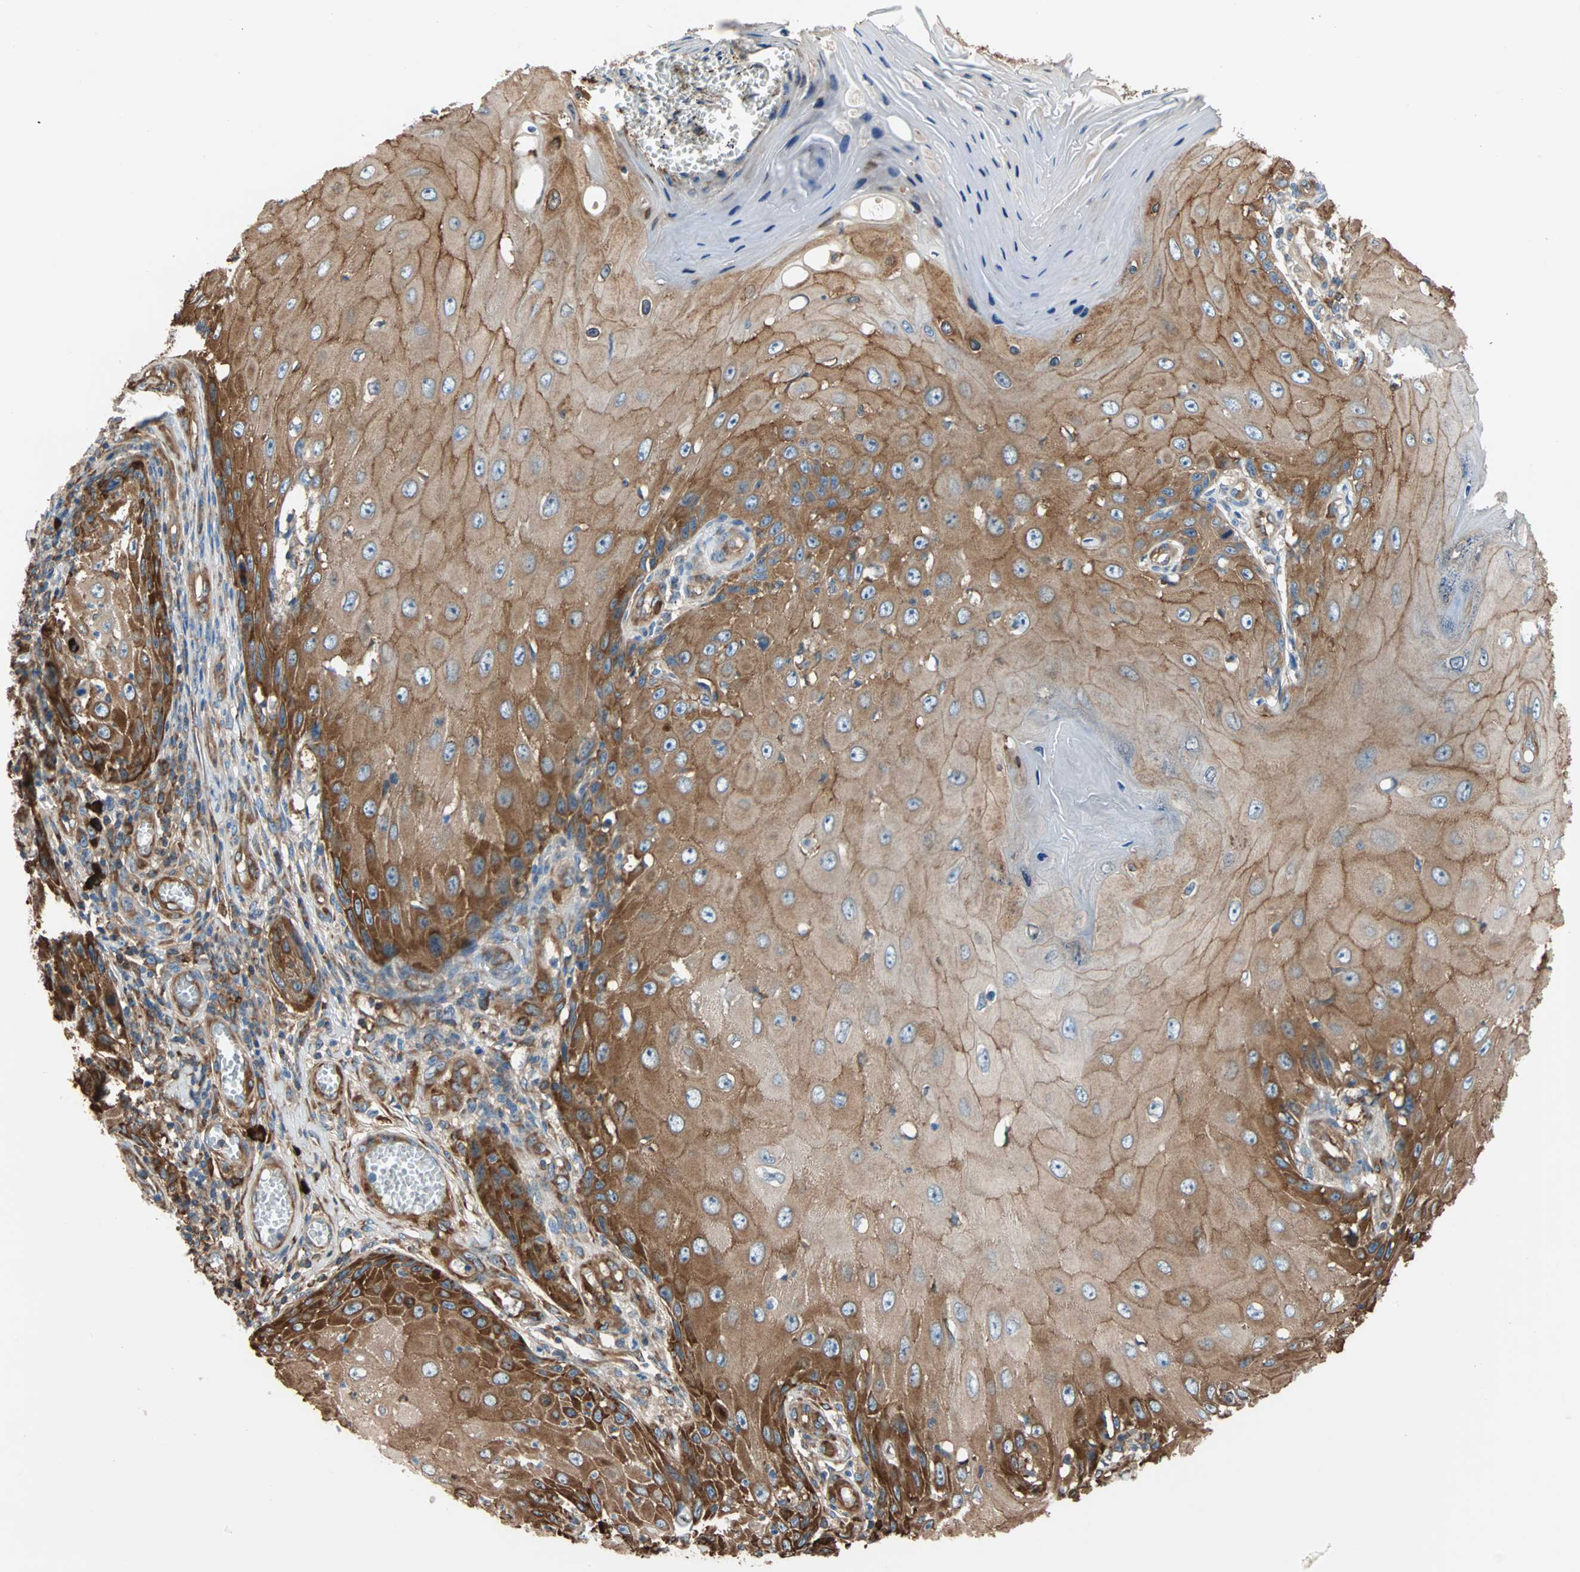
{"staining": {"intensity": "moderate", "quantity": ">75%", "location": "cytoplasmic/membranous"}, "tissue": "skin cancer", "cell_type": "Tumor cells", "image_type": "cancer", "snomed": [{"axis": "morphology", "description": "Squamous cell carcinoma, NOS"}, {"axis": "topography", "description": "Skin"}], "caption": "Immunohistochemical staining of skin cancer (squamous cell carcinoma) displays medium levels of moderate cytoplasmic/membranous protein expression in approximately >75% of tumor cells. (brown staining indicates protein expression, while blue staining denotes nuclei).", "gene": "EEF2", "patient": {"sex": "female", "age": 73}}